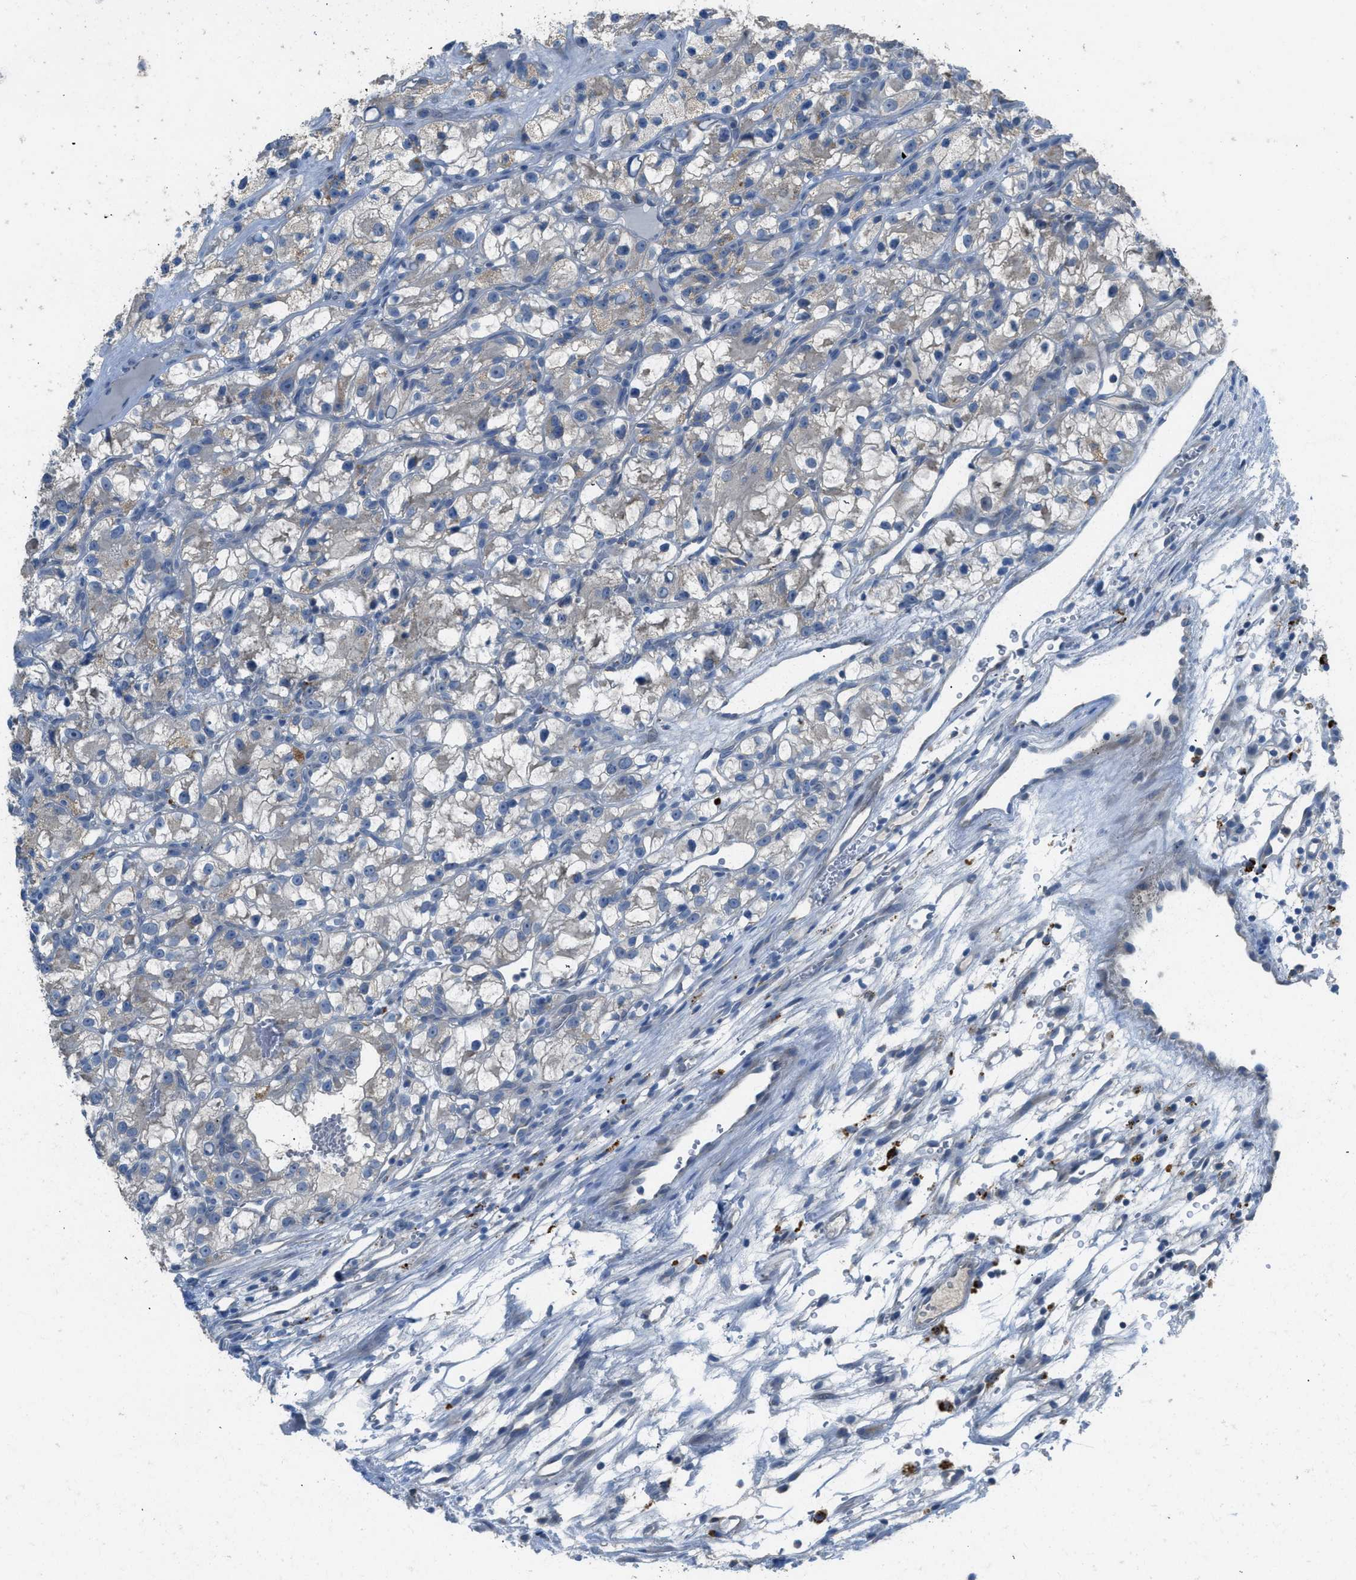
{"staining": {"intensity": "weak", "quantity": "<25%", "location": "cytoplasmic/membranous"}, "tissue": "renal cancer", "cell_type": "Tumor cells", "image_type": "cancer", "snomed": [{"axis": "morphology", "description": "Adenocarcinoma, NOS"}, {"axis": "topography", "description": "Kidney"}], "caption": "Tumor cells are negative for protein expression in human renal adenocarcinoma.", "gene": "TIMD4", "patient": {"sex": "female", "age": 57}}